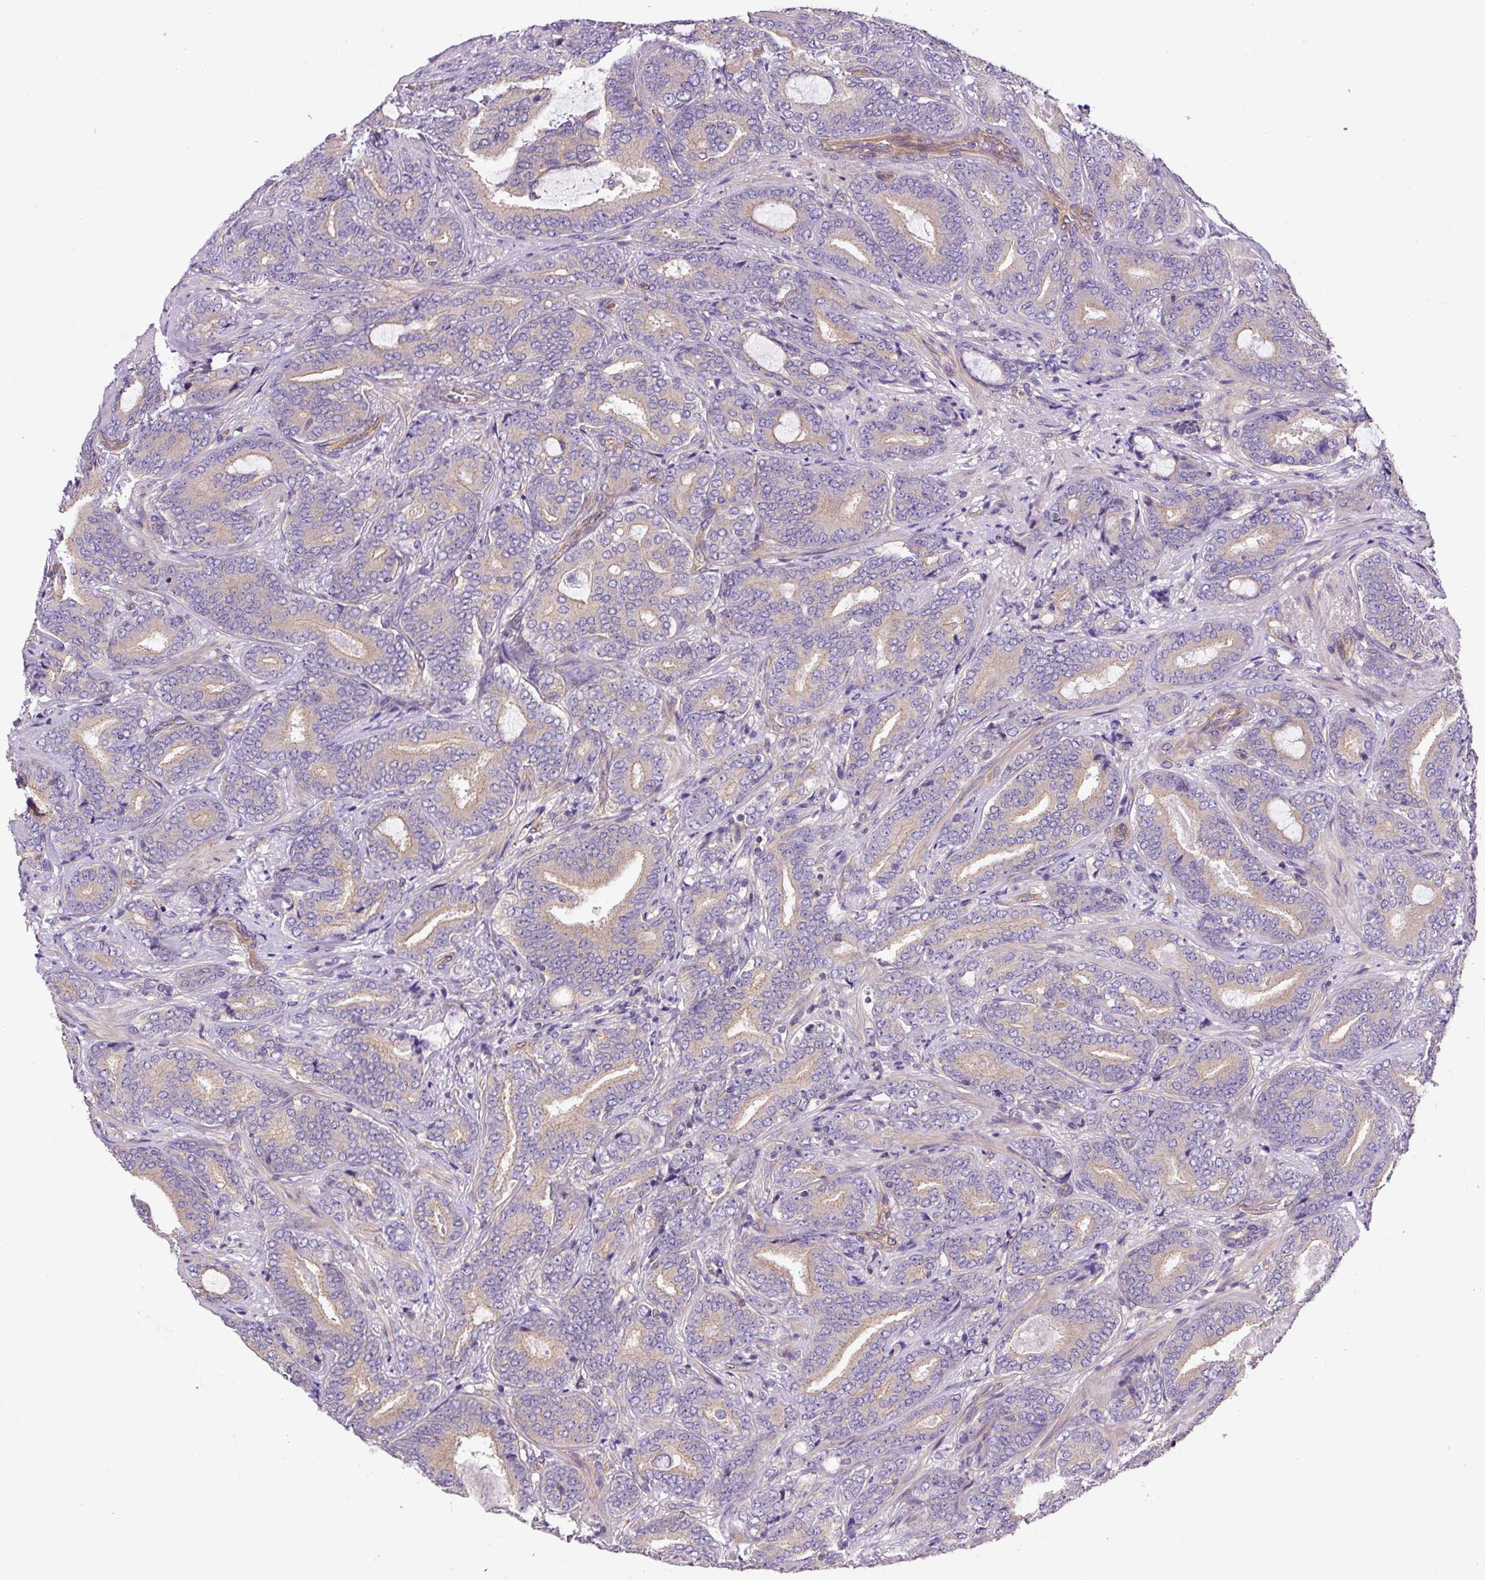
{"staining": {"intensity": "weak", "quantity": "25%-75%", "location": "cytoplasmic/membranous"}, "tissue": "prostate cancer", "cell_type": "Tumor cells", "image_type": "cancer", "snomed": [{"axis": "morphology", "description": "Adenocarcinoma, Low grade"}, {"axis": "topography", "description": "Prostate and seminal vesicle, NOS"}], "caption": "Prostate low-grade adenocarcinoma stained with a brown dye exhibits weak cytoplasmic/membranous positive positivity in about 25%-75% of tumor cells.", "gene": "DCTN1", "patient": {"sex": "male", "age": 61}}